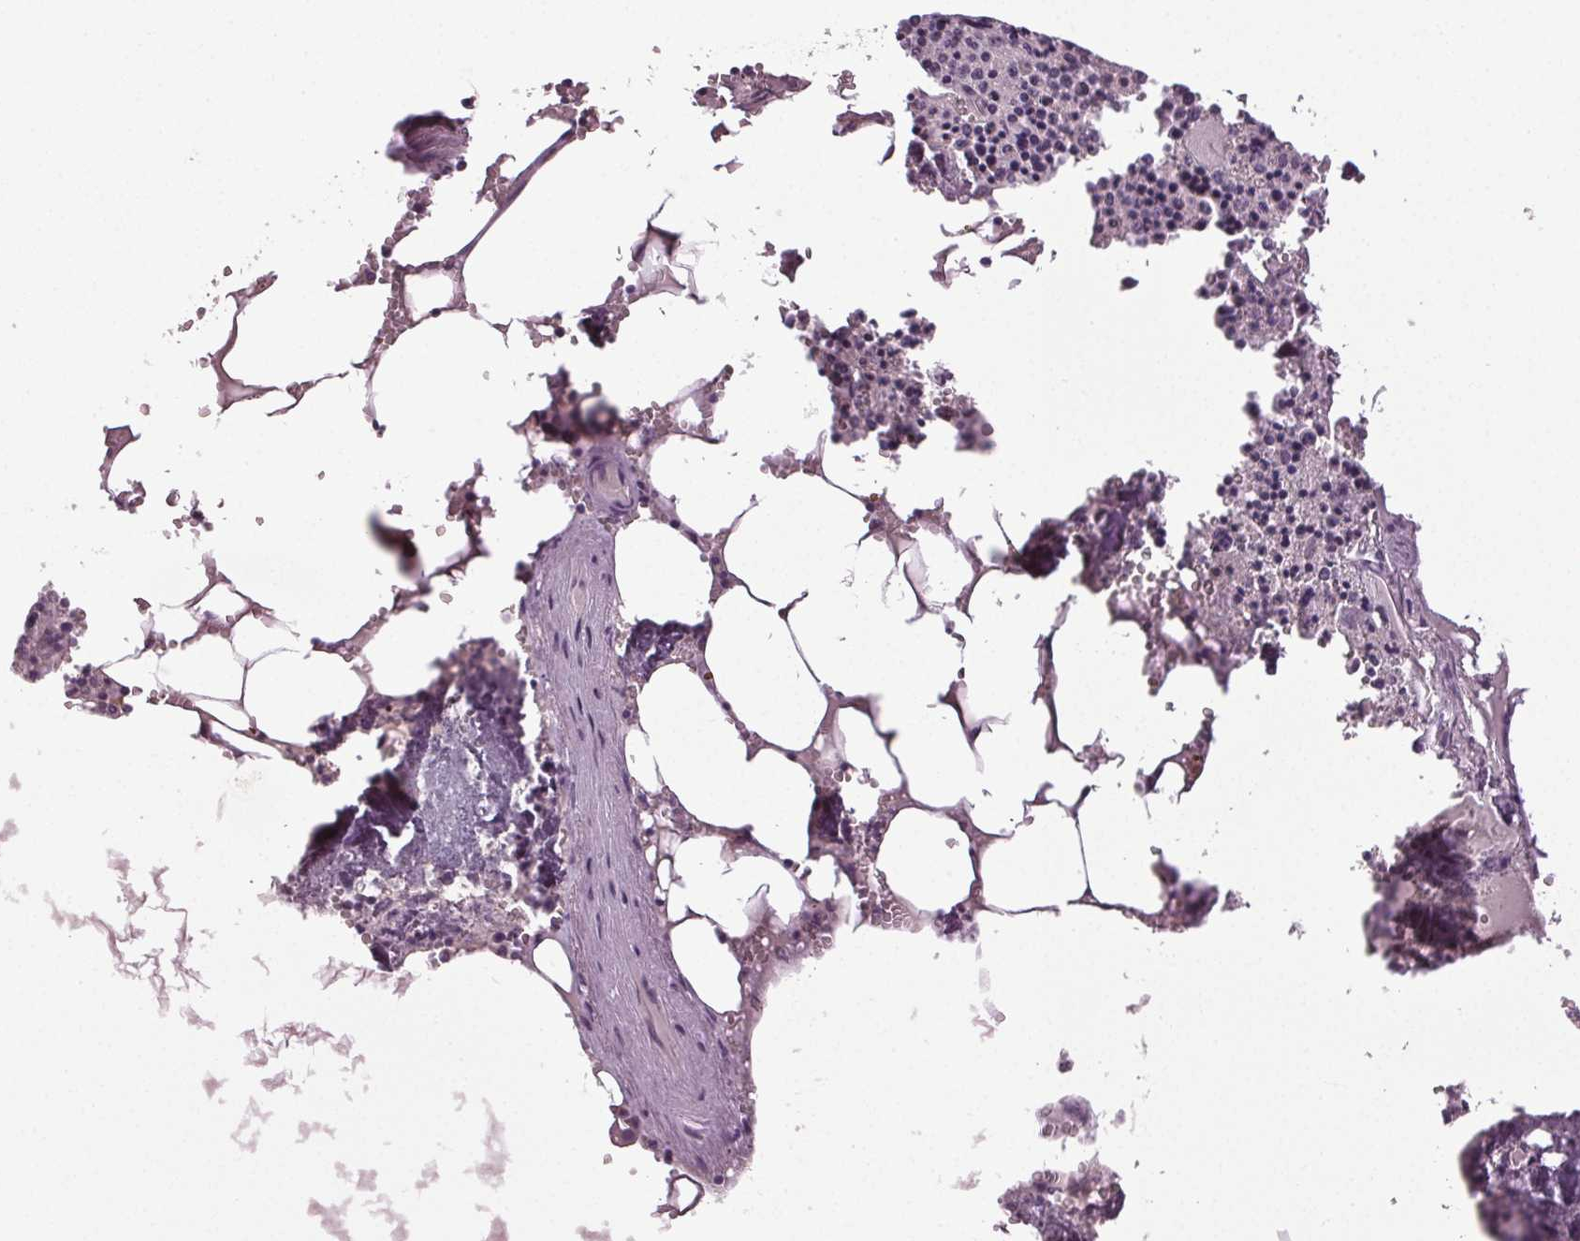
{"staining": {"intensity": "weak", "quantity": "<25%", "location": "nuclear"}, "tissue": "bone marrow", "cell_type": "Hematopoietic cells", "image_type": "normal", "snomed": [{"axis": "morphology", "description": "Normal tissue, NOS"}, {"axis": "topography", "description": "Bone marrow"}], "caption": "DAB immunohistochemical staining of unremarkable human bone marrow shows no significant staining in hematopoietic cells.", "gene": "DNAH12", "patient": {"sex": "male", "age": 54}}